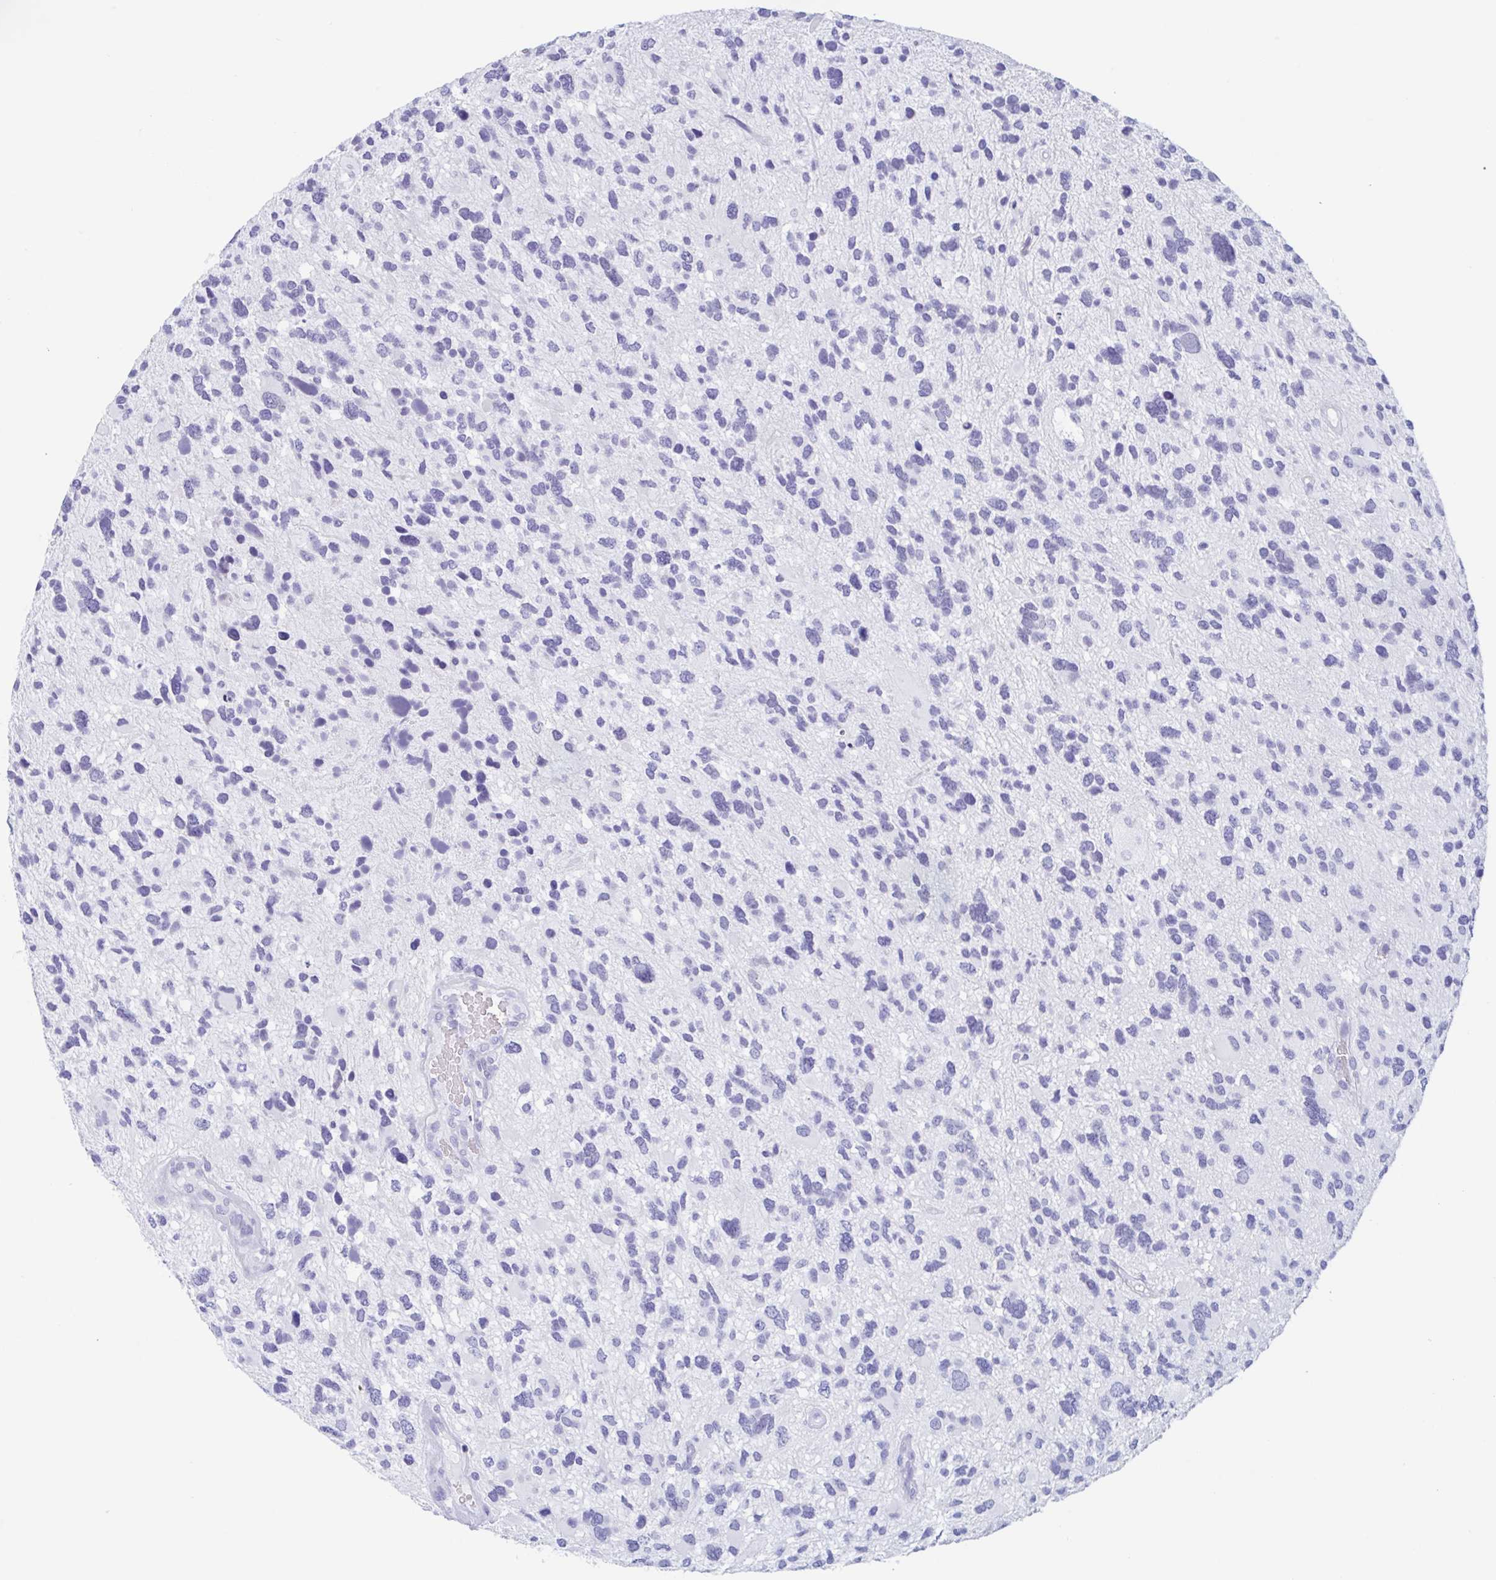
{"staining": {"intensity": "negative", "quantity": "none", "location": "none"}, "tissue": "glioma", "cell_type": "Tumor cells", "image_type": "cancer", "snomed": [{"axis": "morphology", "description": "Glioma, malignant, High grade"}, {"axis": "topography", "description": "Brain"}], "caption": "This is an immunohistochemistry (IHC) image of glioma. There is no expression in tumor cells.", "gene": "CDX4", "patient": {"sex": "female", "age": 11}}